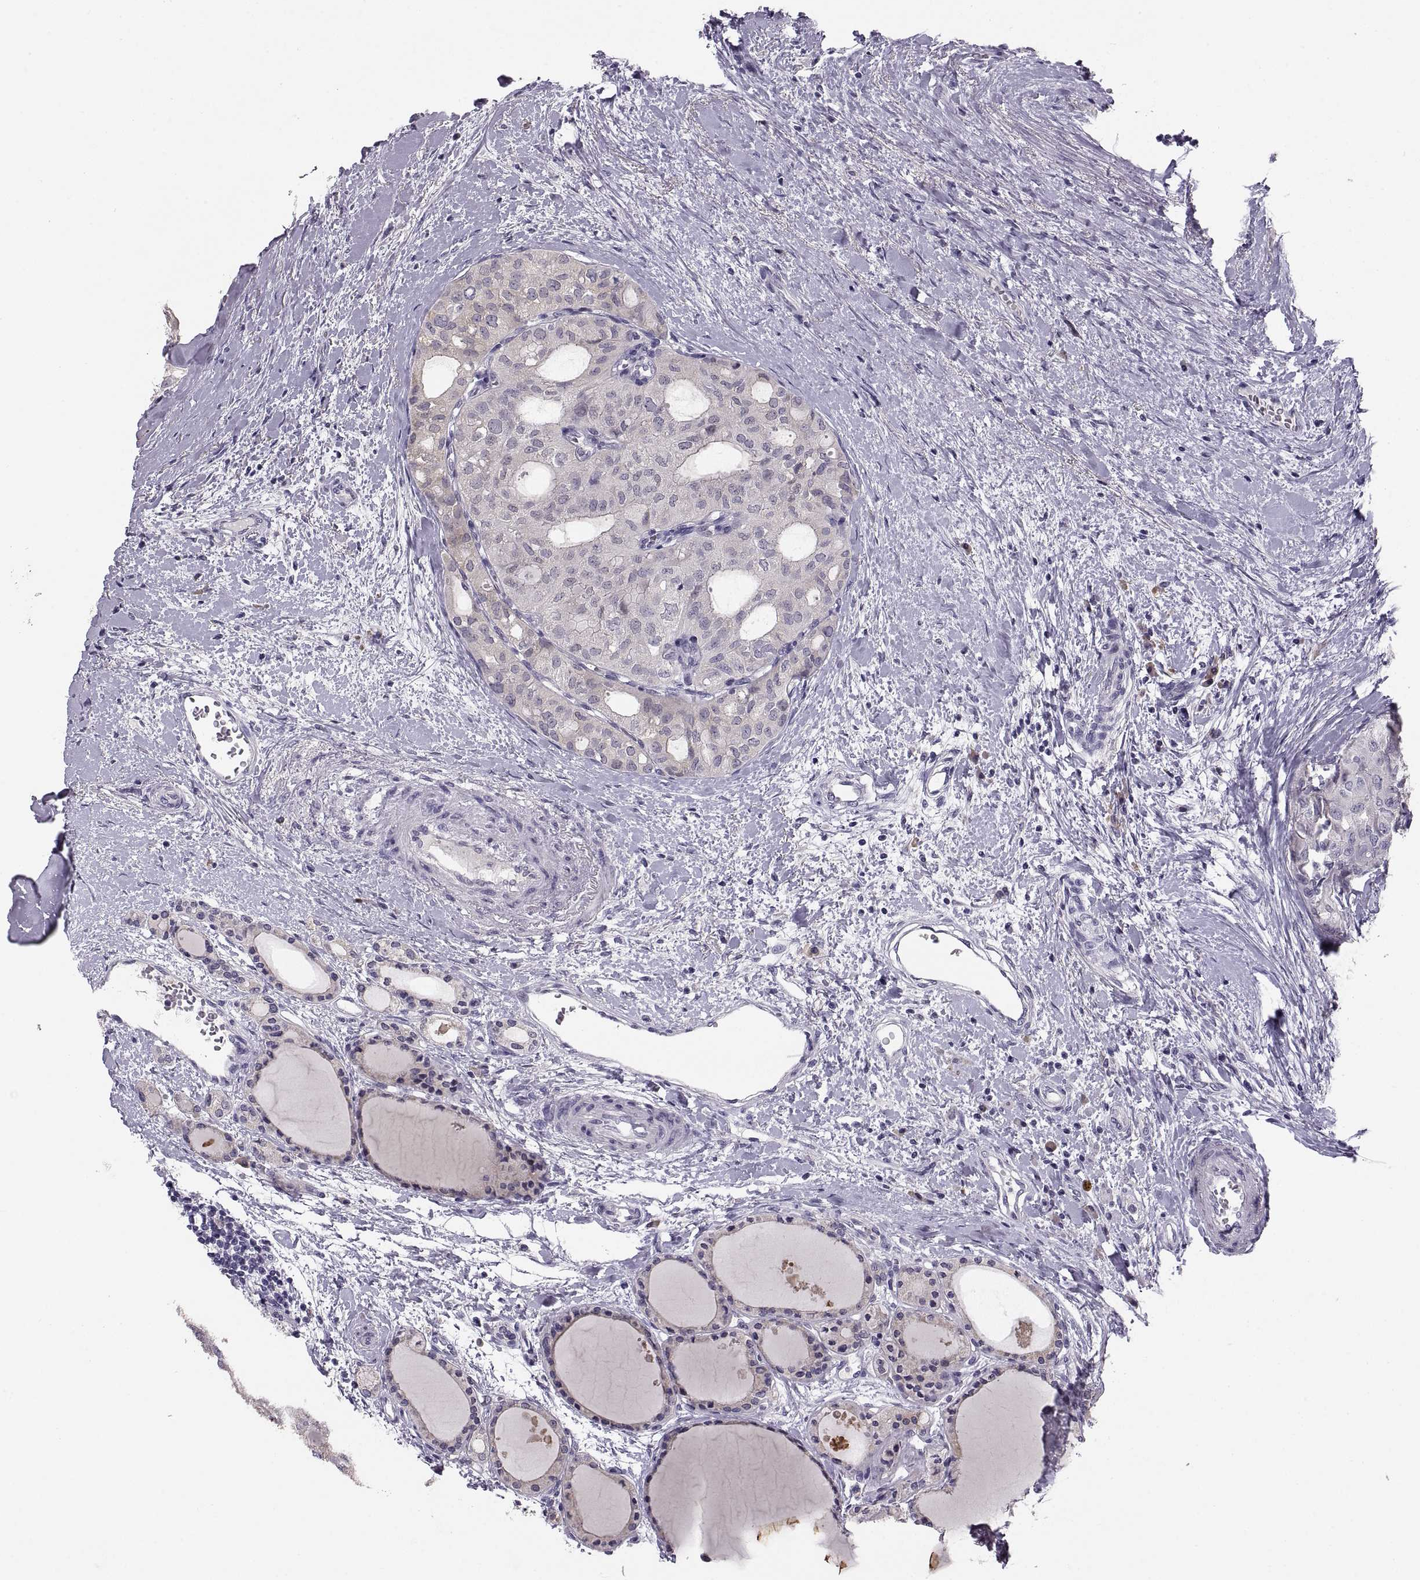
{"staining": {"intensity": "negative", "quantity": "none", "location": "none"}, "tissue": "thyroid cancer", "cell_type": "Tumor cells", "image_type": "cancer", "snomed": [{"axis": "morphology", "description": "Follicular adenoma carcinoma, NOS"}, {"axis": "topography", "description": "Thyroid gland"}], "caption": "Histopathology image shows no significant protein positivity in tumor cells of thyroid cancer.", "gene": "MAGEB18", "patient": {"sex": "male", "age": 75}}